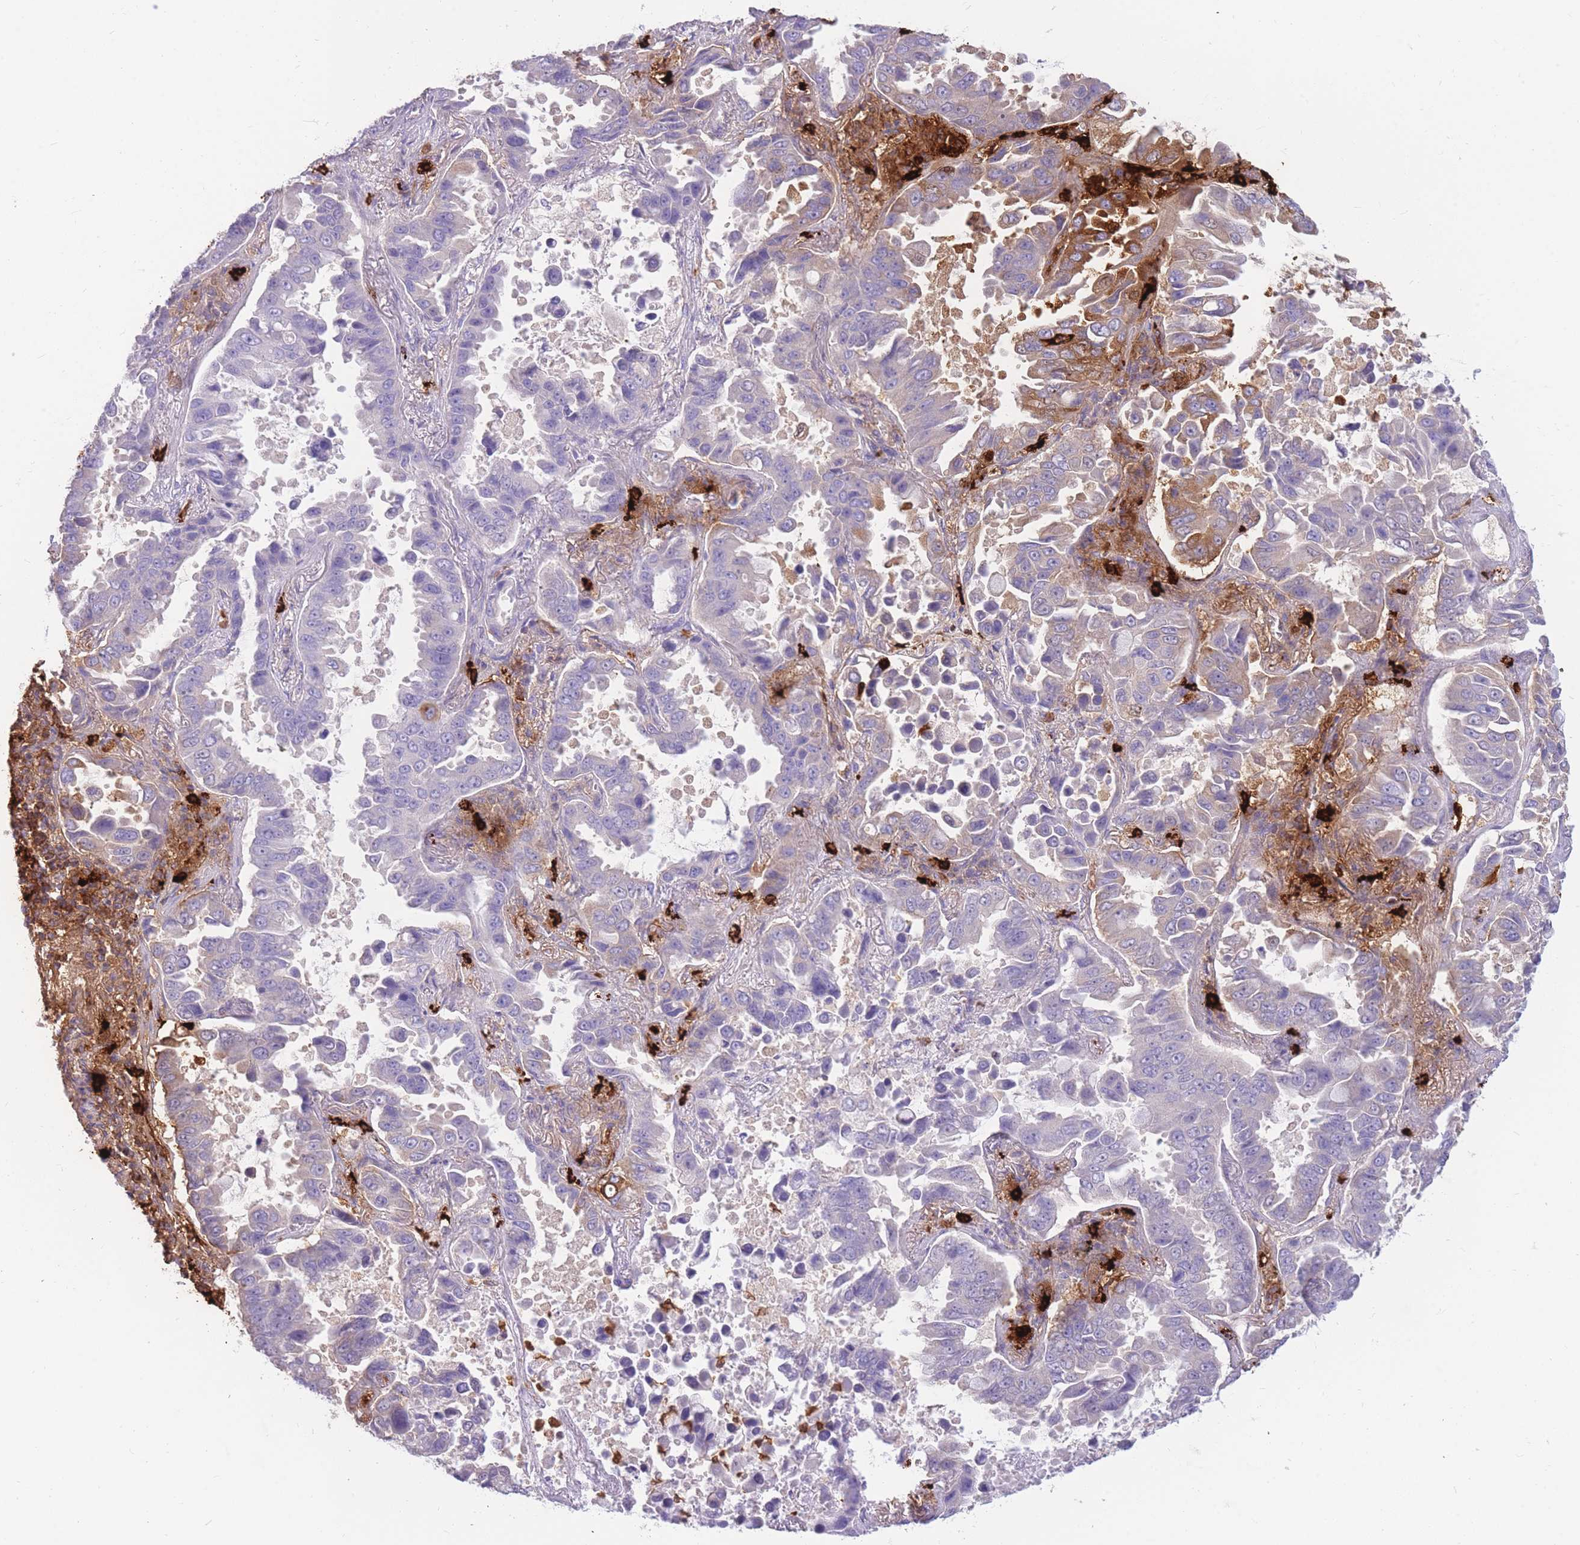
{"staining": {"intensity": "moderate", "quantity": "<25%", "location": "cytoplasmic/membranous"}, "tissue": "lung cancer", "cell_type": "Tumor cells", "image_type": "cancer", "snomed": [{"axis": "morphology", "description": "Adenocarcinoma, NOS"}, {"axis": "topography", "description": "Lung"}], "caption": "Tumor cells display moderate cytoplasmic/membranous staining in about <25% of cells in lung adenocarcinoma.", "gene": "TPSAB1", "patient": {"sex": "male", "age": 64}}